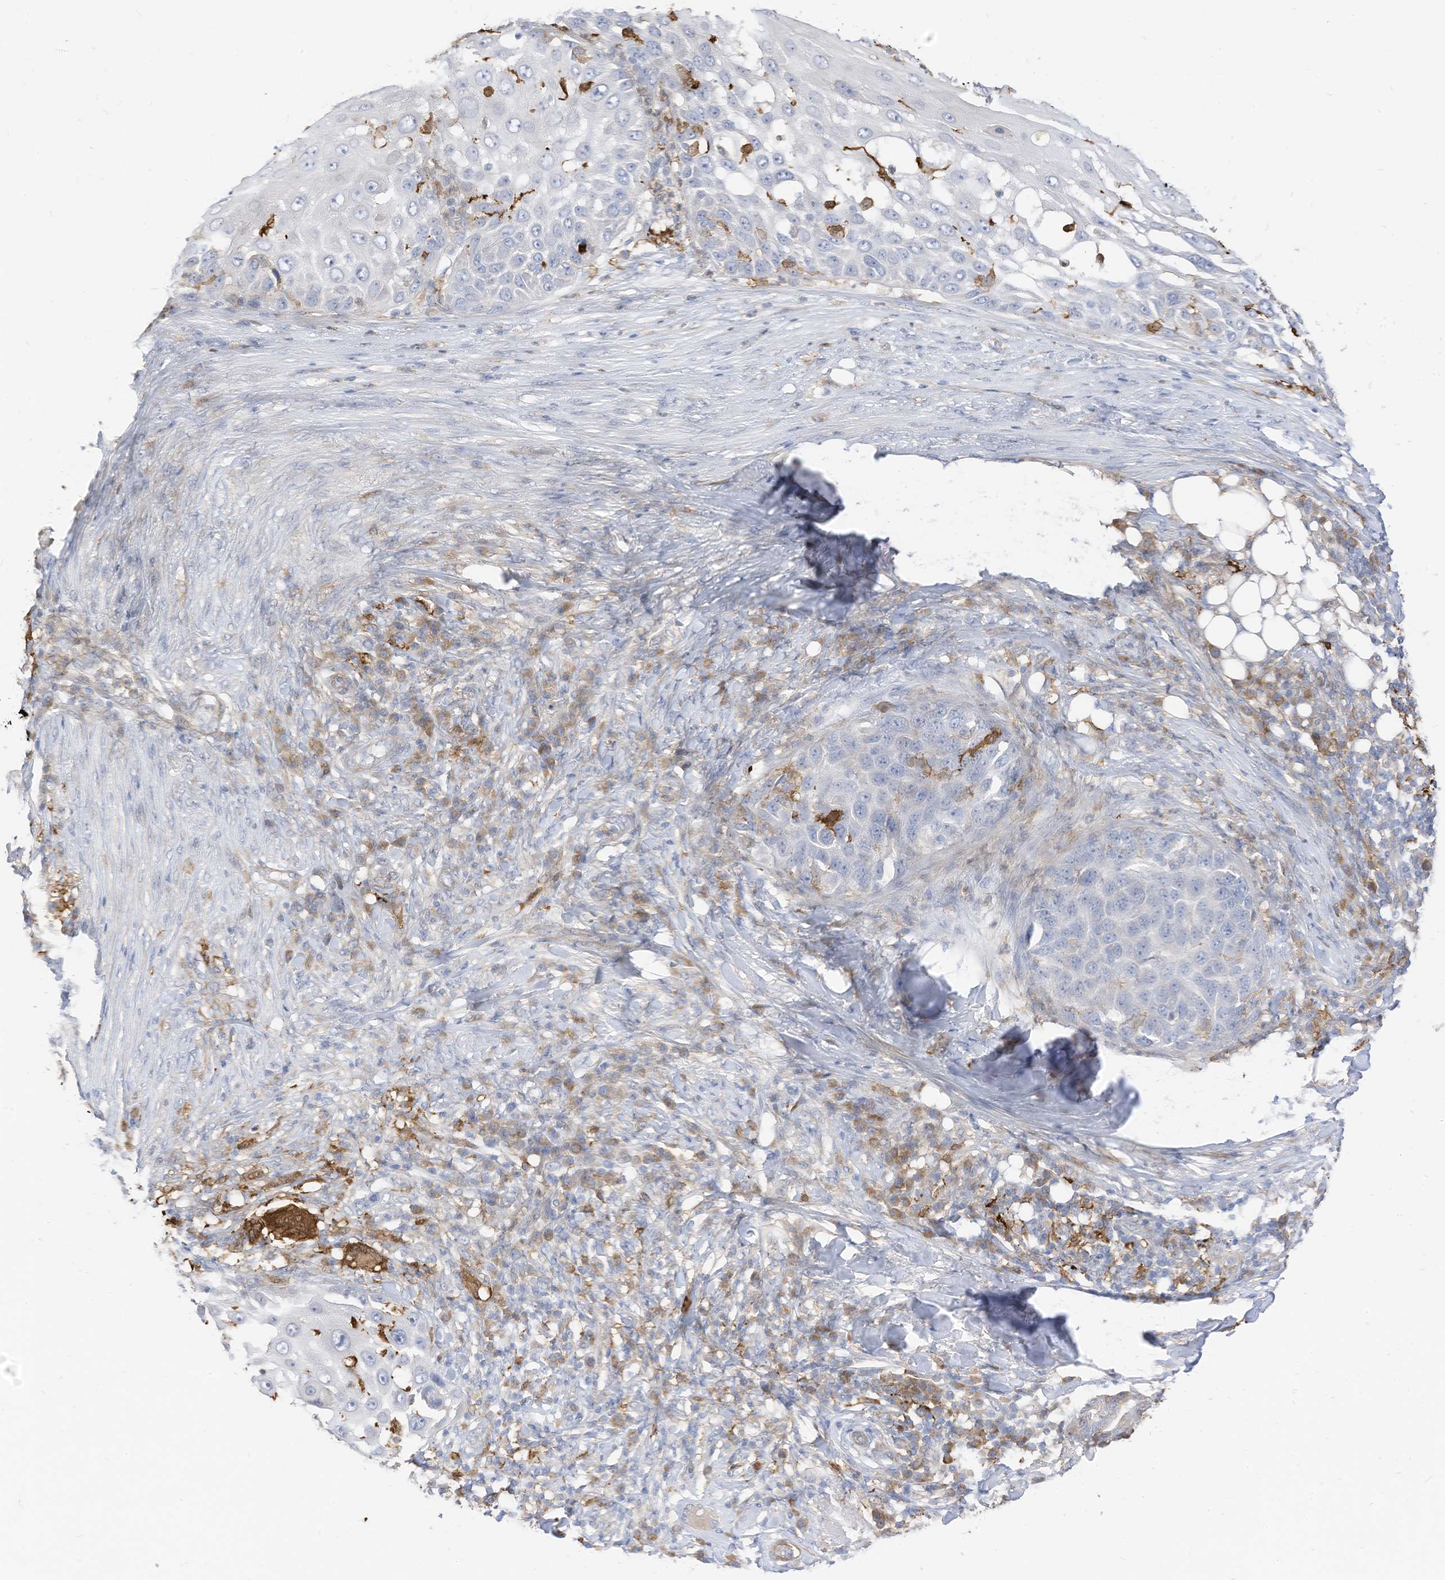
{"staining": {"intensity": "negative", "quantity": "none", "location": "none"}, "tissue": "skin cancer", "cell_type": "Tumor cells", "image_type": "cancer", "snomed": [{"axis": "morphology", "description": "Squamous cell carcinoma, NOS"}, {"axis": "topography", "description": "Skin"}], "caption": "This image is of skin squamous cell carcinoma stained with immunohistochemistry (IHC) to label a protein in brown with the nuclei are counter-stained blue. There is no staining in tumor cells. (DAB (3,3'-diaminobenzidine) immunohistochemistry, high magnification).", "gene": "ATP13A1", "patient": {"sex": "female", "age": 44}}